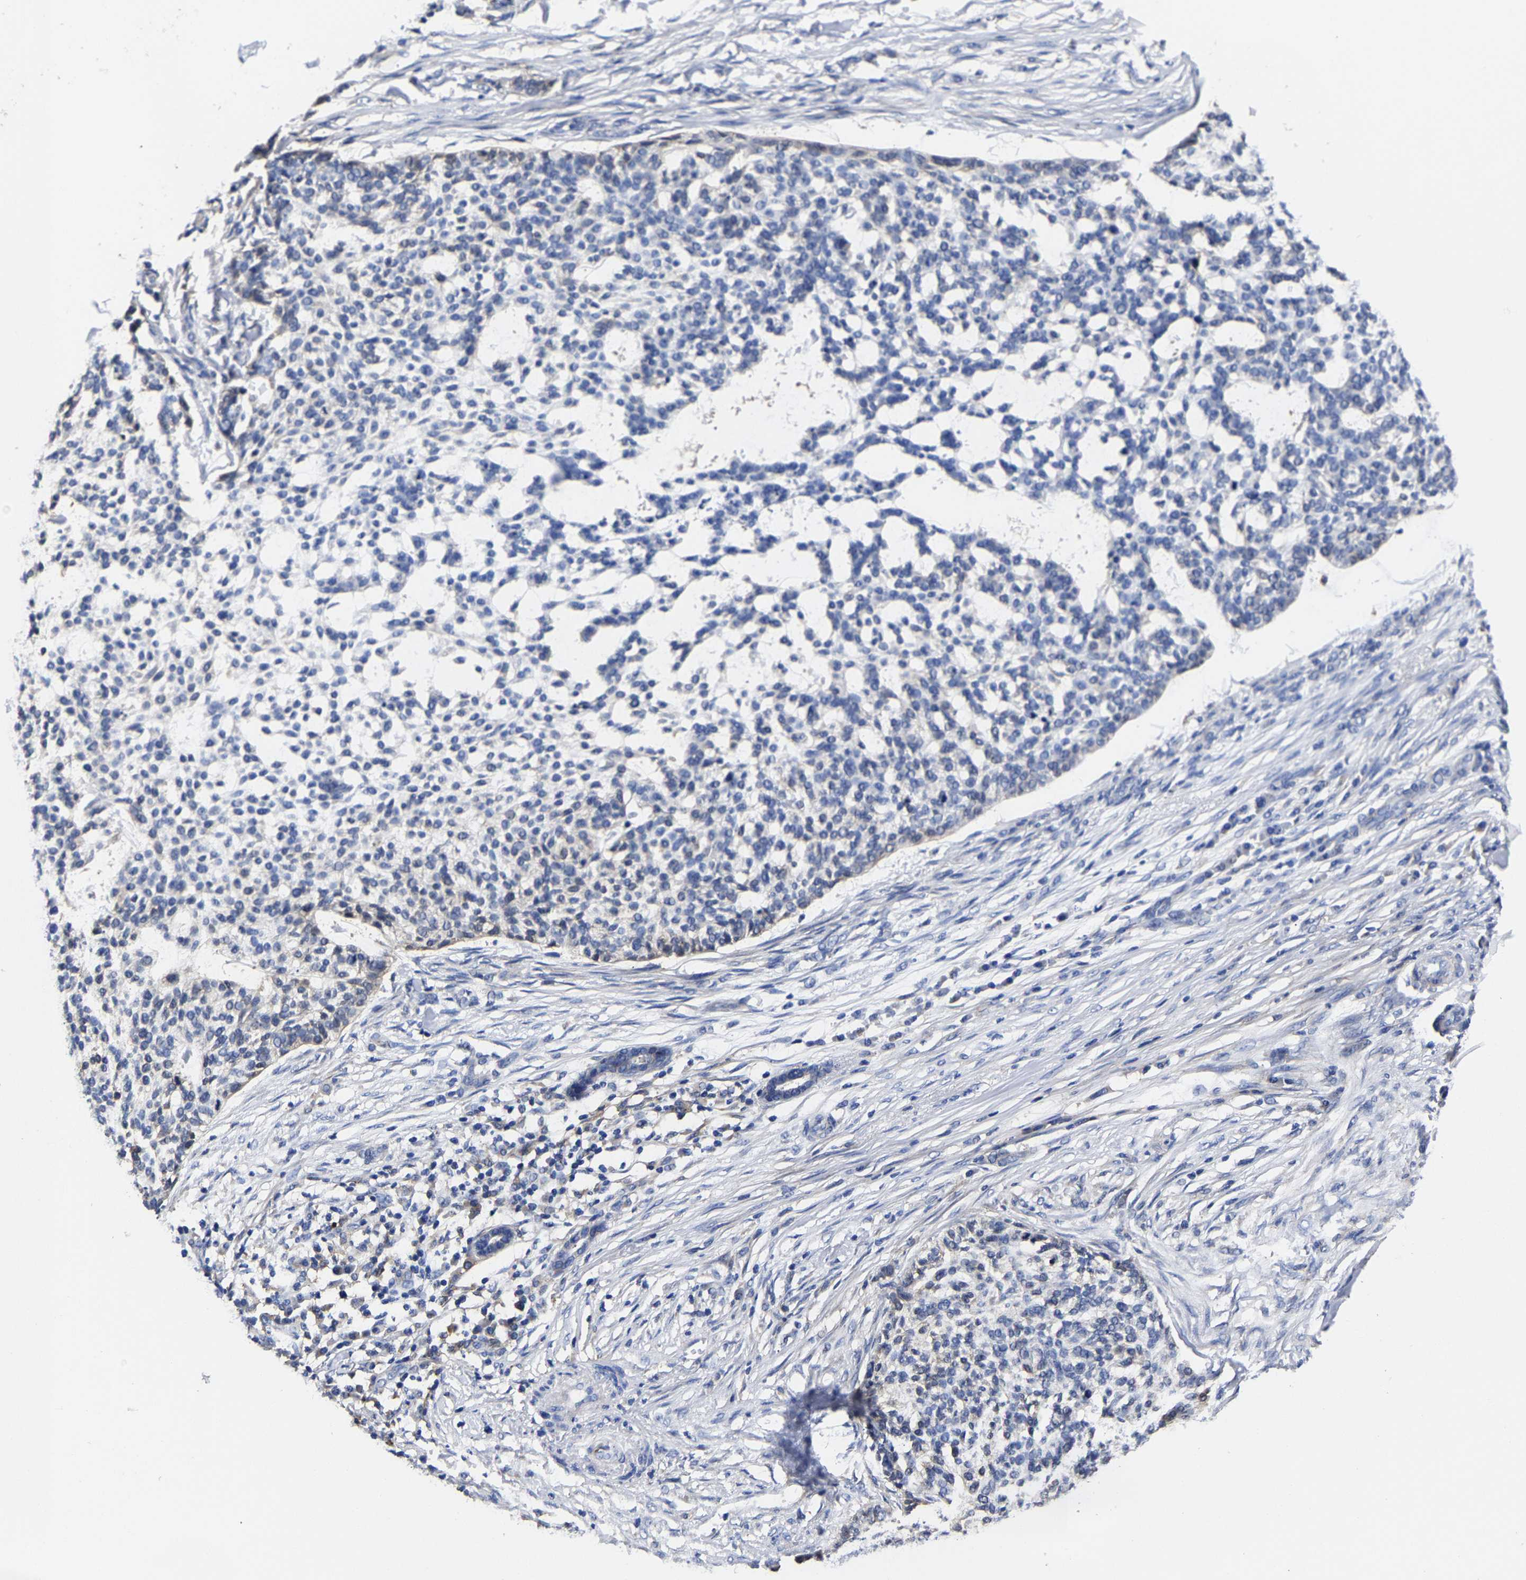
{"staining": {"intensity": "negative", "quantity": "none", "location": "none"}, "tissue": "skin cancer", "cell_type": "Tumor cells", "image_type": "cancer", "snomed": [{"axis": "morphology", "description": "Basal cell carcinoma"}, {"axis": "topography", "description": "Skin"}], "caption": "Immunohistochemical staining of human skin basal cell carcinoma reveals no significant staining in tumor cells. (Immunohistochemistry (ihc), brightfield microscopy, high magnification).", "gene": "AASS", "patient": {"sex": "female", "age": 64}}